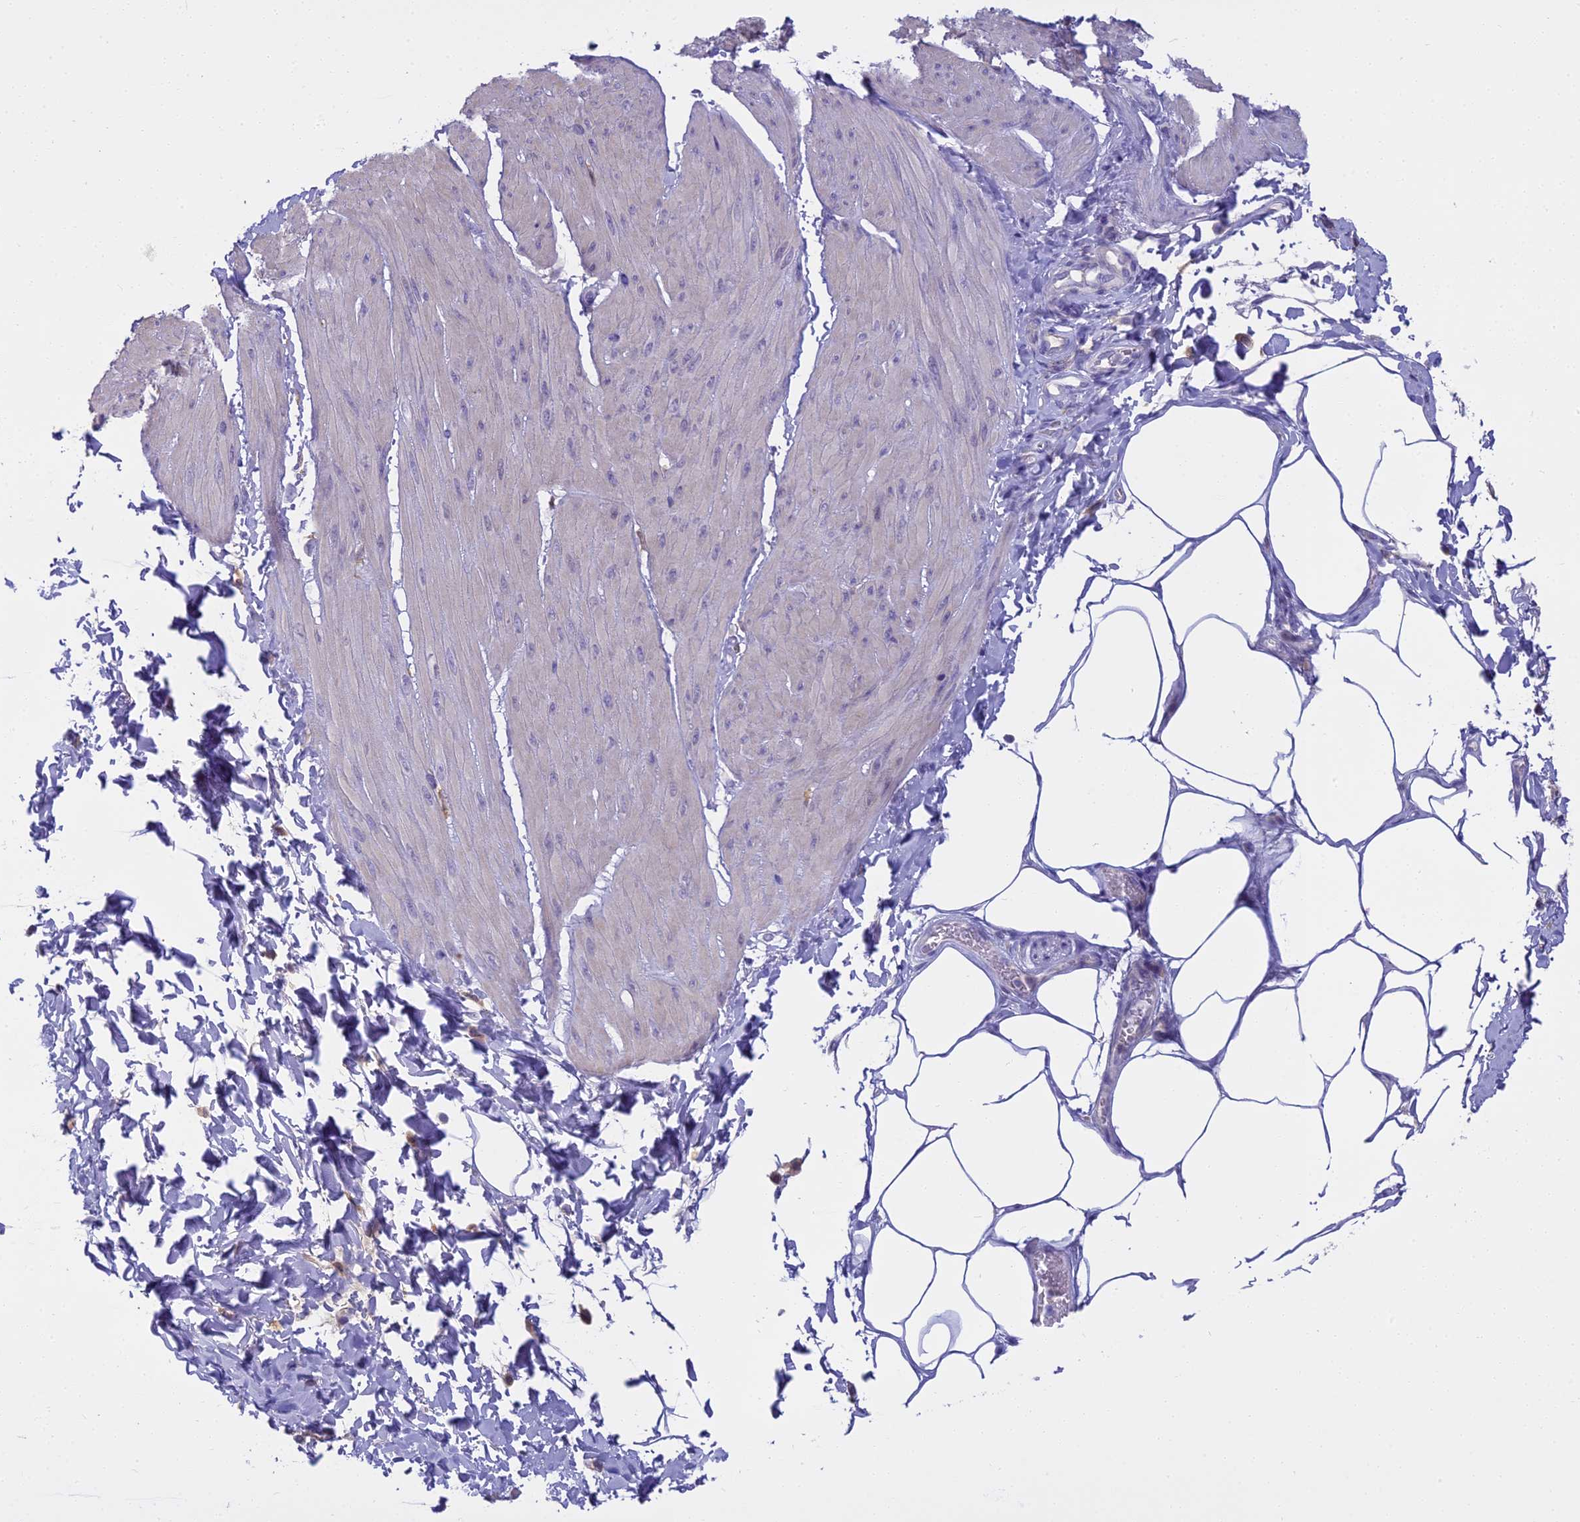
{"staining": {"intensity": "negative", "quantity": "none", "location": "none"}, "tissue": "smooth muscle", "cell_type": "Smooth muscle cells", "image_type": "normal", "snomed": [{"axis": "morphology", "description": "Urothelial carcinoma, High grade"}, {"axis": "topography", "description": "Urinary bladder"}], "caption": "The immunohistochemistry (IHC) micrograph has no significant positivity in smooth muscle cells of smooth muscle. (Brightfield microscopy of DAB (3,3'-diaminobenzidine) IHC at high magnification).", "gene": "BLNK", "patient": {"sex": "male", "age": 46}}